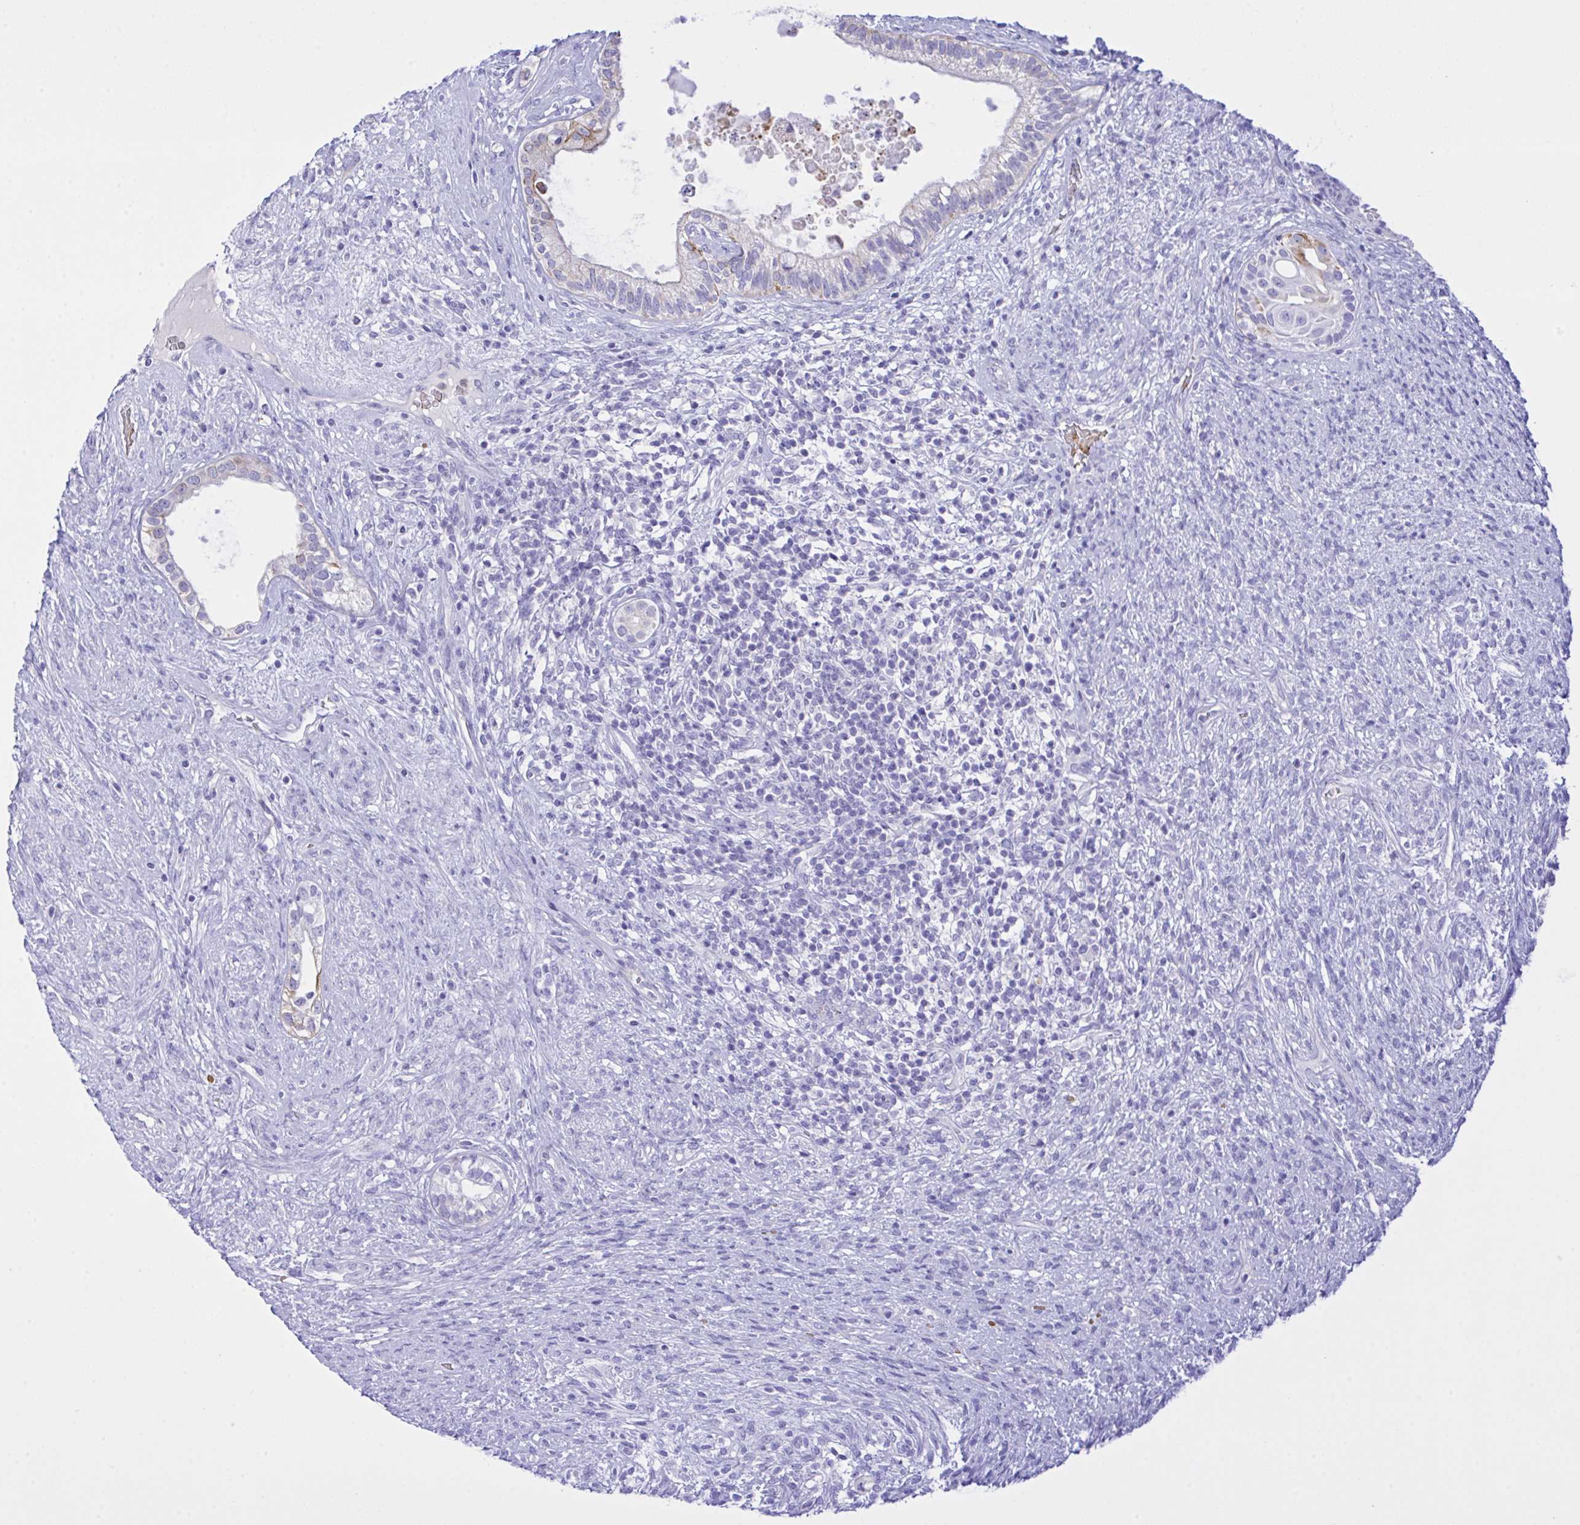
{"staining": {"intensity": "negative", "quantity": "none", "location": "none"}, "tissue": "testis cancer", "cell_type": "Tumor cells", "image_type": "cancer", "snomed": [{"axis": "morphology", "description": "Seminoma, NOS"}, {"axis": "morphology", "description": "Carcinoma, Embryonal, NOS"}, {"axis": "topography", "description": "Testis"}], "caption": "Immunohistochemical staining of human testis cancer demonstrates no significant positivity in tumor cells.", "gene": "ZNF221", "patient": {"sex": "male", "age": 41}}